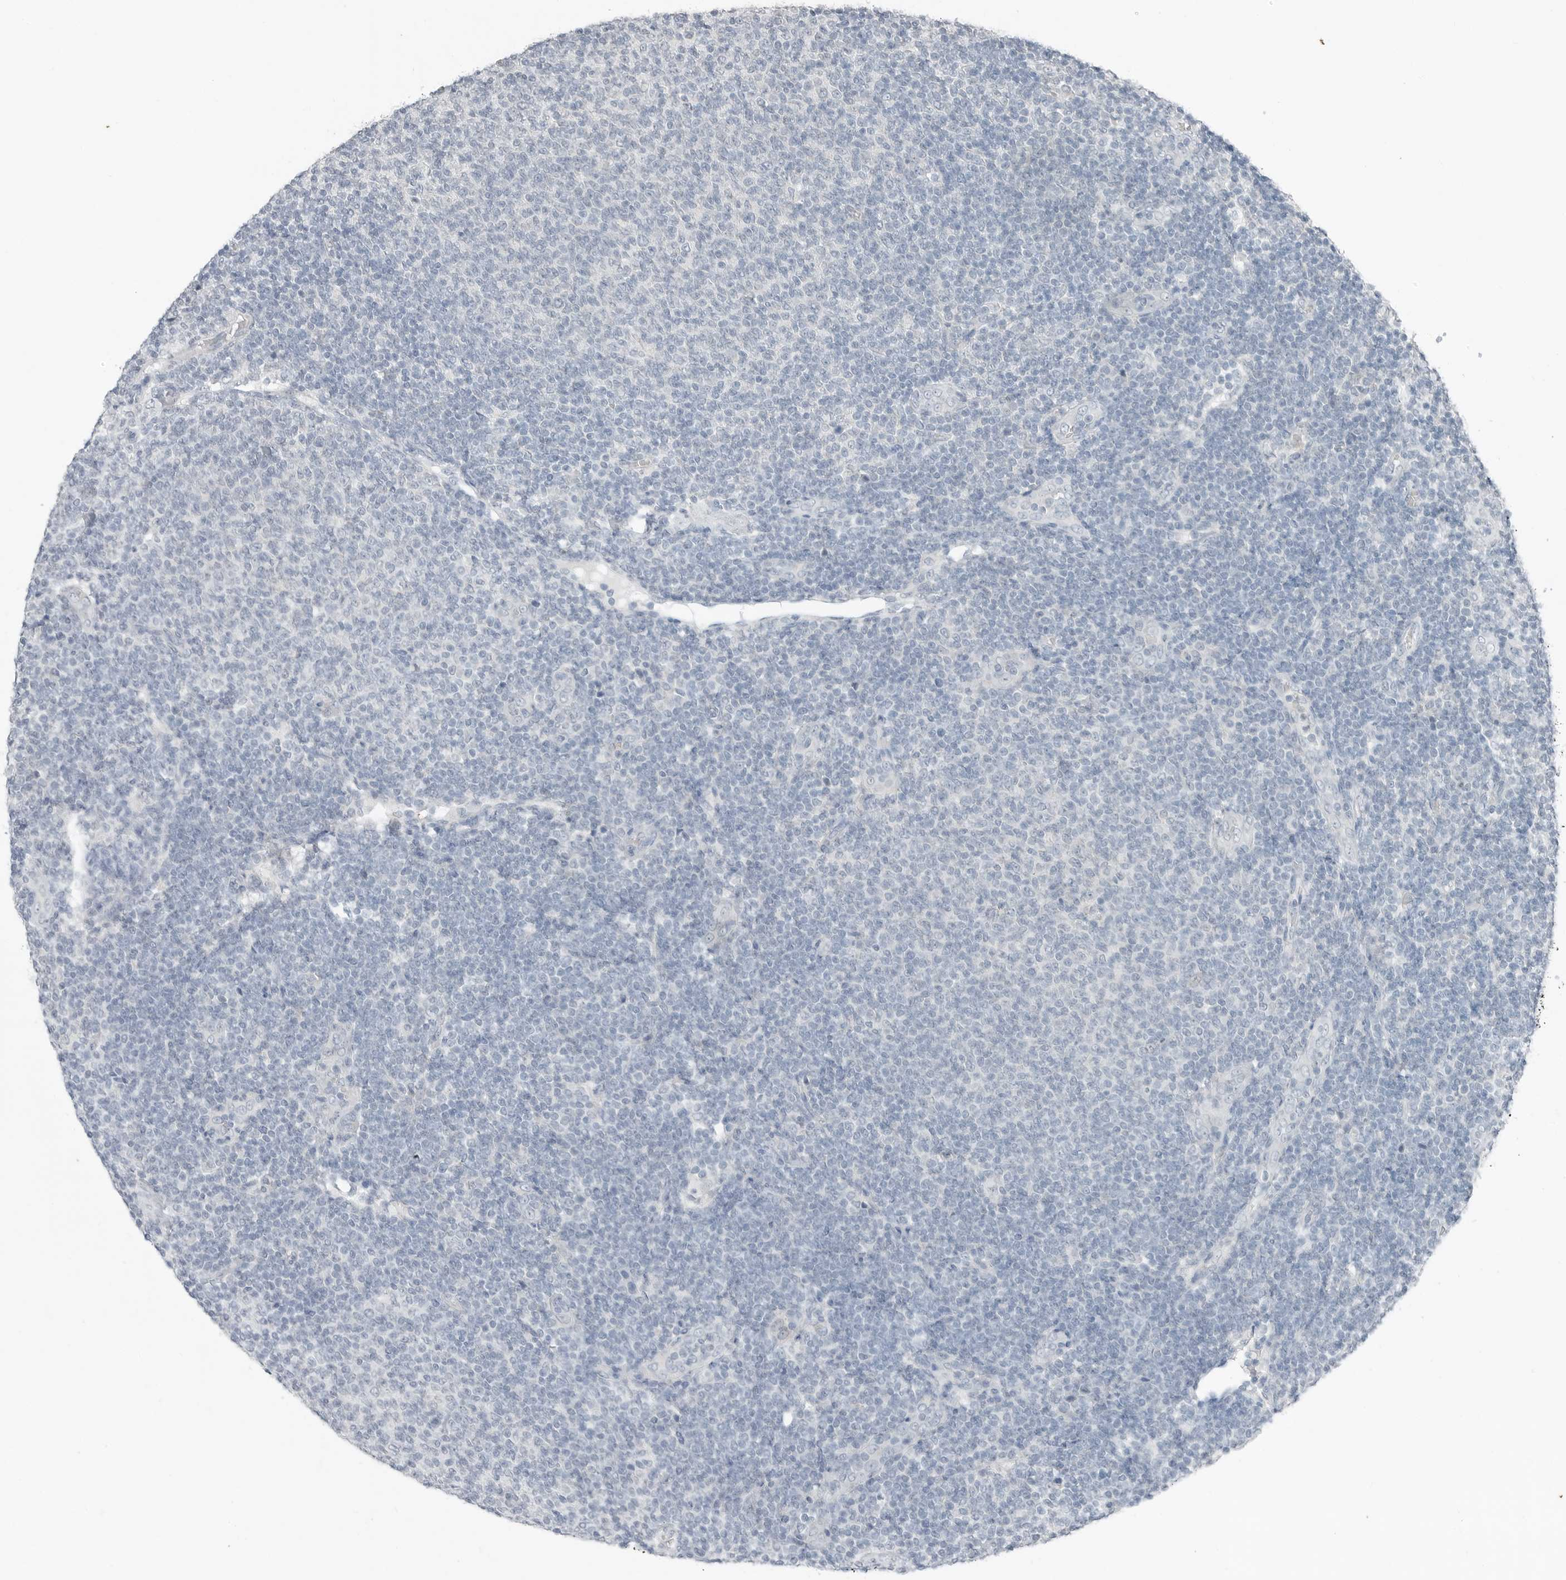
{"staining": {"intensity": "negative", "quantity": "none", "location": "none"}, "tissue": "lymphoma", "cell_type": "Tumor cells", "image_type": "cancer", "snomed": [{"axis": "morphology", "description": "Malignant lymphoma, non-Hodgkin's type, Low grade"}, {"axis": "topography", "description": "Lymph node"}], "caption": "IHC micrograph of lymphoma stained for a protein (brown), which demonstrates no expression in tumor cells. (Brightfield microscopy of DAB (3,3'-diaminobenzidine) immunohistochemistry at high magnification).", "gene": "FCRLB", "patient": {"sex": "male", "age": 66}}